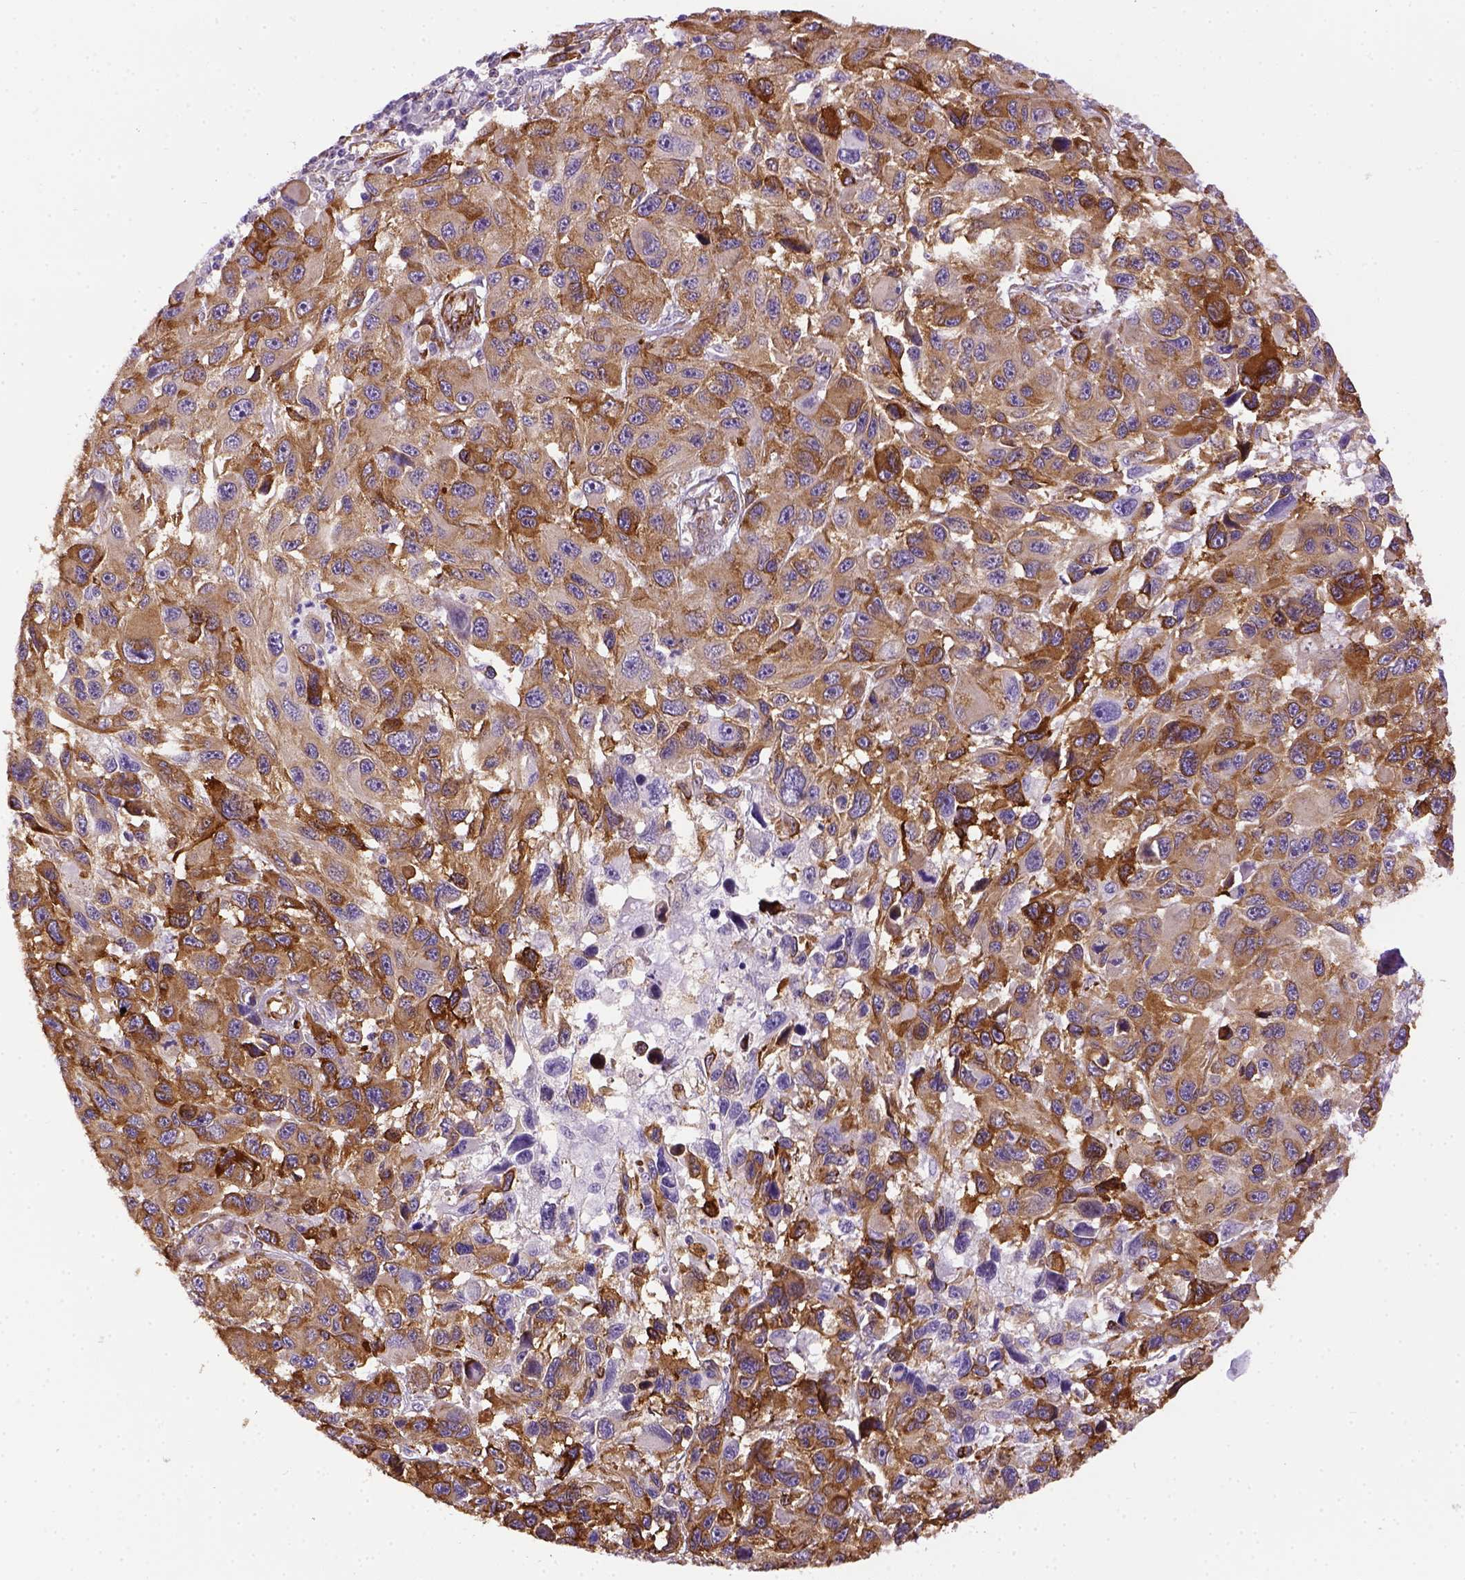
{"staining": {"intensity": "moderate", "quantity": ">75%", "location": "cytoplasmic/membranous"}, "tissue": "melanoma", "cell_type": "Tumor cells", "image_type": "cancer", "snomed": [{"axis": "morphology", "description": "Malignant melanoma, NOS"}, {"axis": "topography", "description": "Skin"}], "caption": "IHC micrograph of neoplastic tissue: human melanoma stained using IHC shows medium levels of moderate protein expression localized specifically in the cytoplasmic/membranous of tumor cells, appearing as a cytoplasmic/membranous brown color.", "gene": "KAZN", "patient": {"sex": "male", "age": 53}}